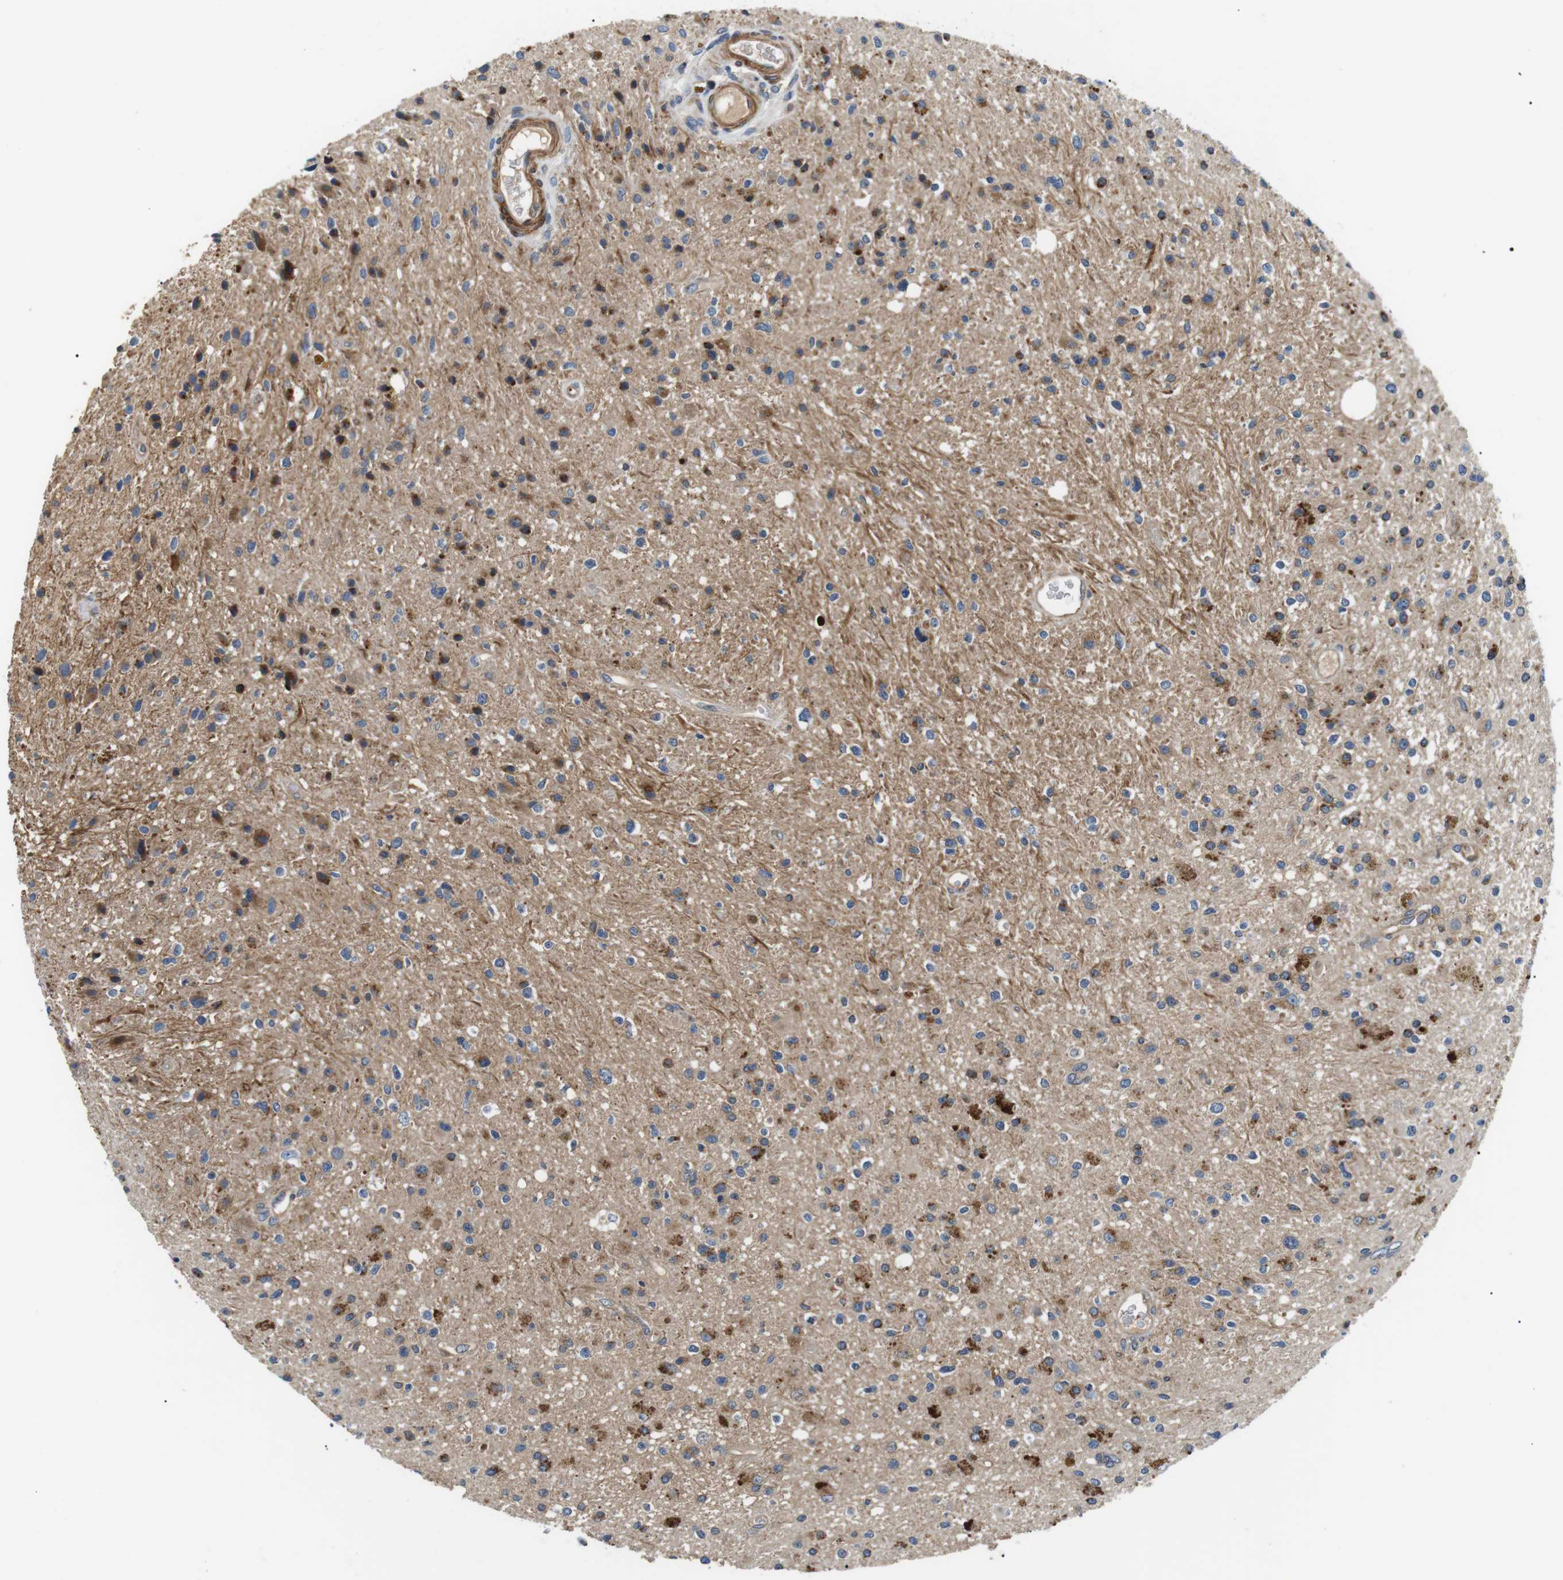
{"staining": {"intensity": "moderate", "quantity": "25%-75%", "location": "cytoplasmic/membranous"}, "tissue": "glioma", "cell_type": "Tumor cells", "image_type": "cancer", "snomed": [{"axis": "morphology", "description": "Glioma, malignant, High grade"}, {"axis": "topography", "description": "Brain"}], "caption": "High-magnification brightfield microscopy of malignant glioma (high-grade) stained with DAB (3,3'-diaminobenzidine) (brown) and counterstained with hematoxylin (blue). tumor cells exhibit moderate cytoplasmic/membranous positivity is seen in about25%-75% of cells.", "gene": "DIPK1A", "patient": {"sex": "male", "age": 33}}